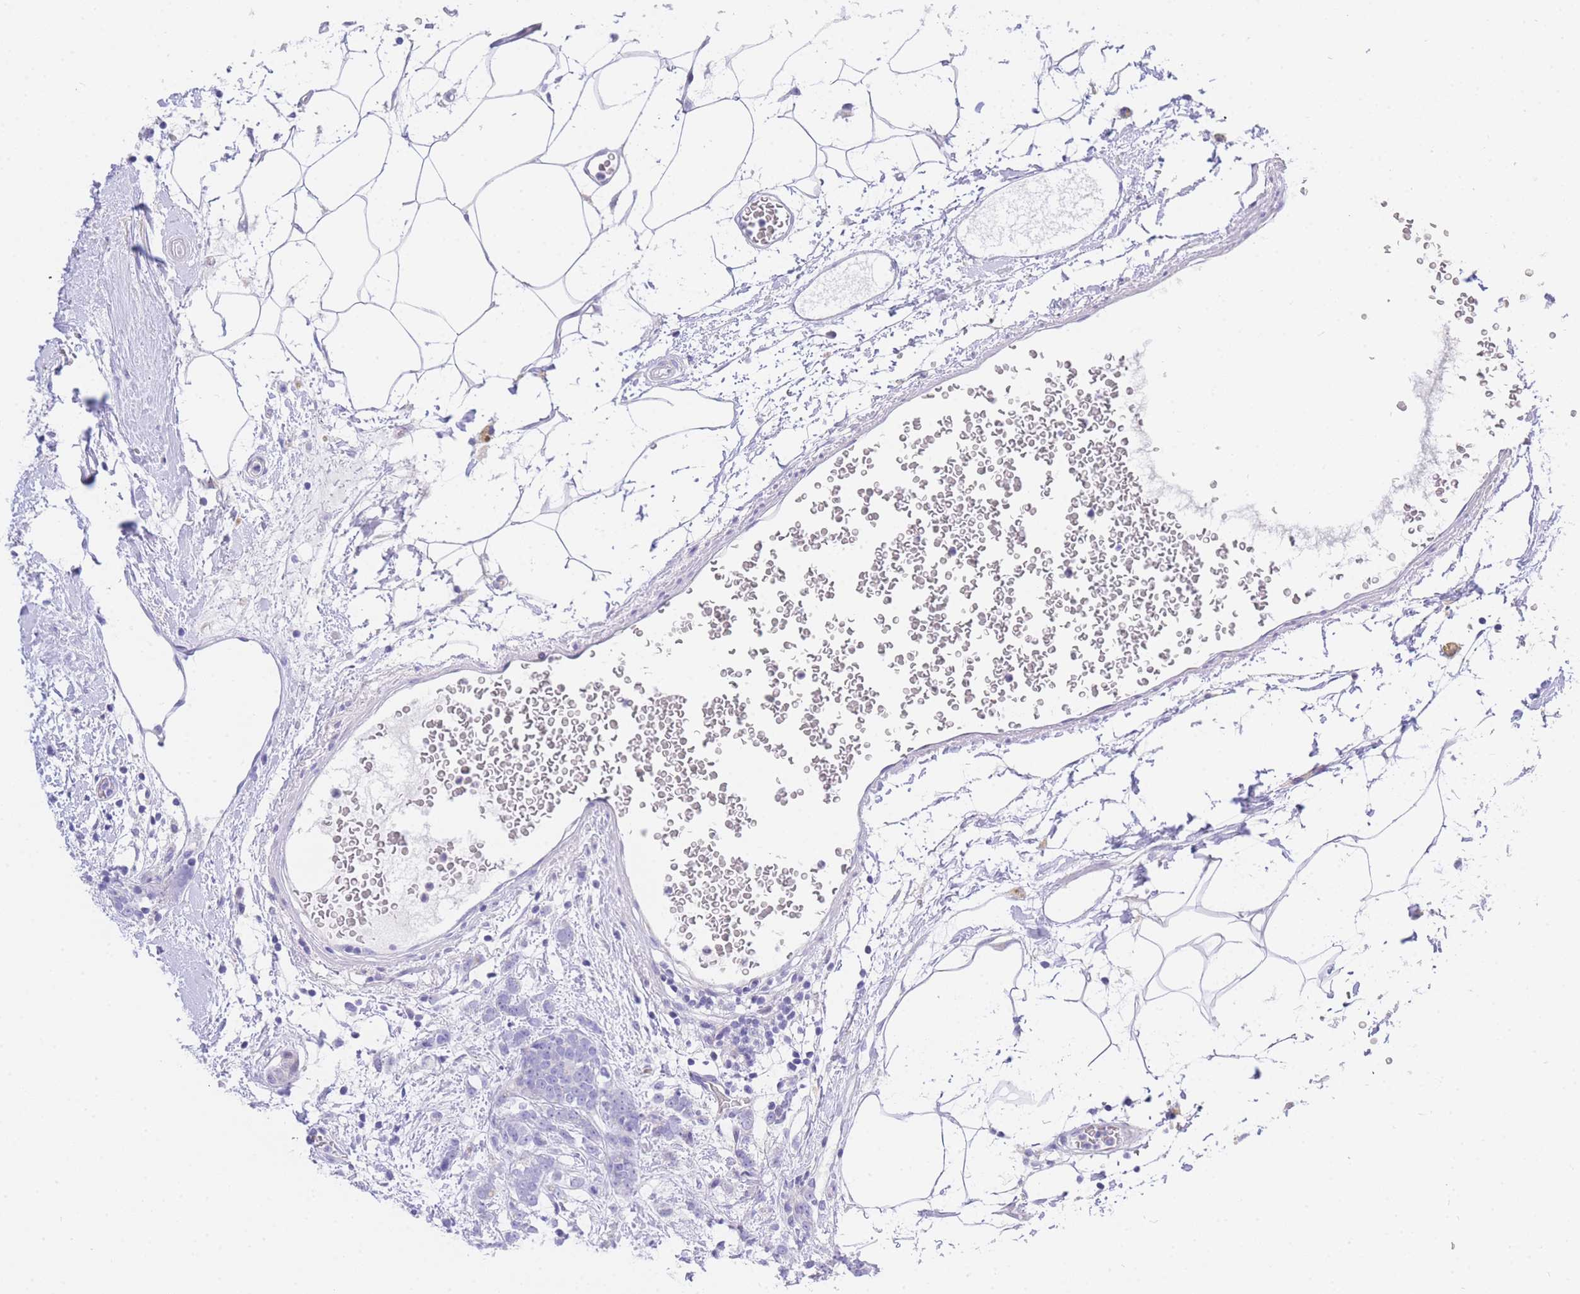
{"staining": {"intensity": "negative", "quantity": "none", "location": "none"}, "tissue": "breast cancer", "cell_type": "Tumor cells", "image_type": "cancer", "snomed": [{"axis": "morphology", "description": "Lobular carcinoma"}, {"axis": "topography", "description": "Breast"}], "caption": "High magnification brightfield microscopy of lobular carcinoma (breast) stained with DAB (3,3'-diaminobenzidine) (brown) and counterstained with hematoxylin (blue): tumor cells show no significant staining. (IHC, brightfield microscopy, high magnification).", "gene": "TIFAB", "patient": {"sex": "female", "age": 58}}